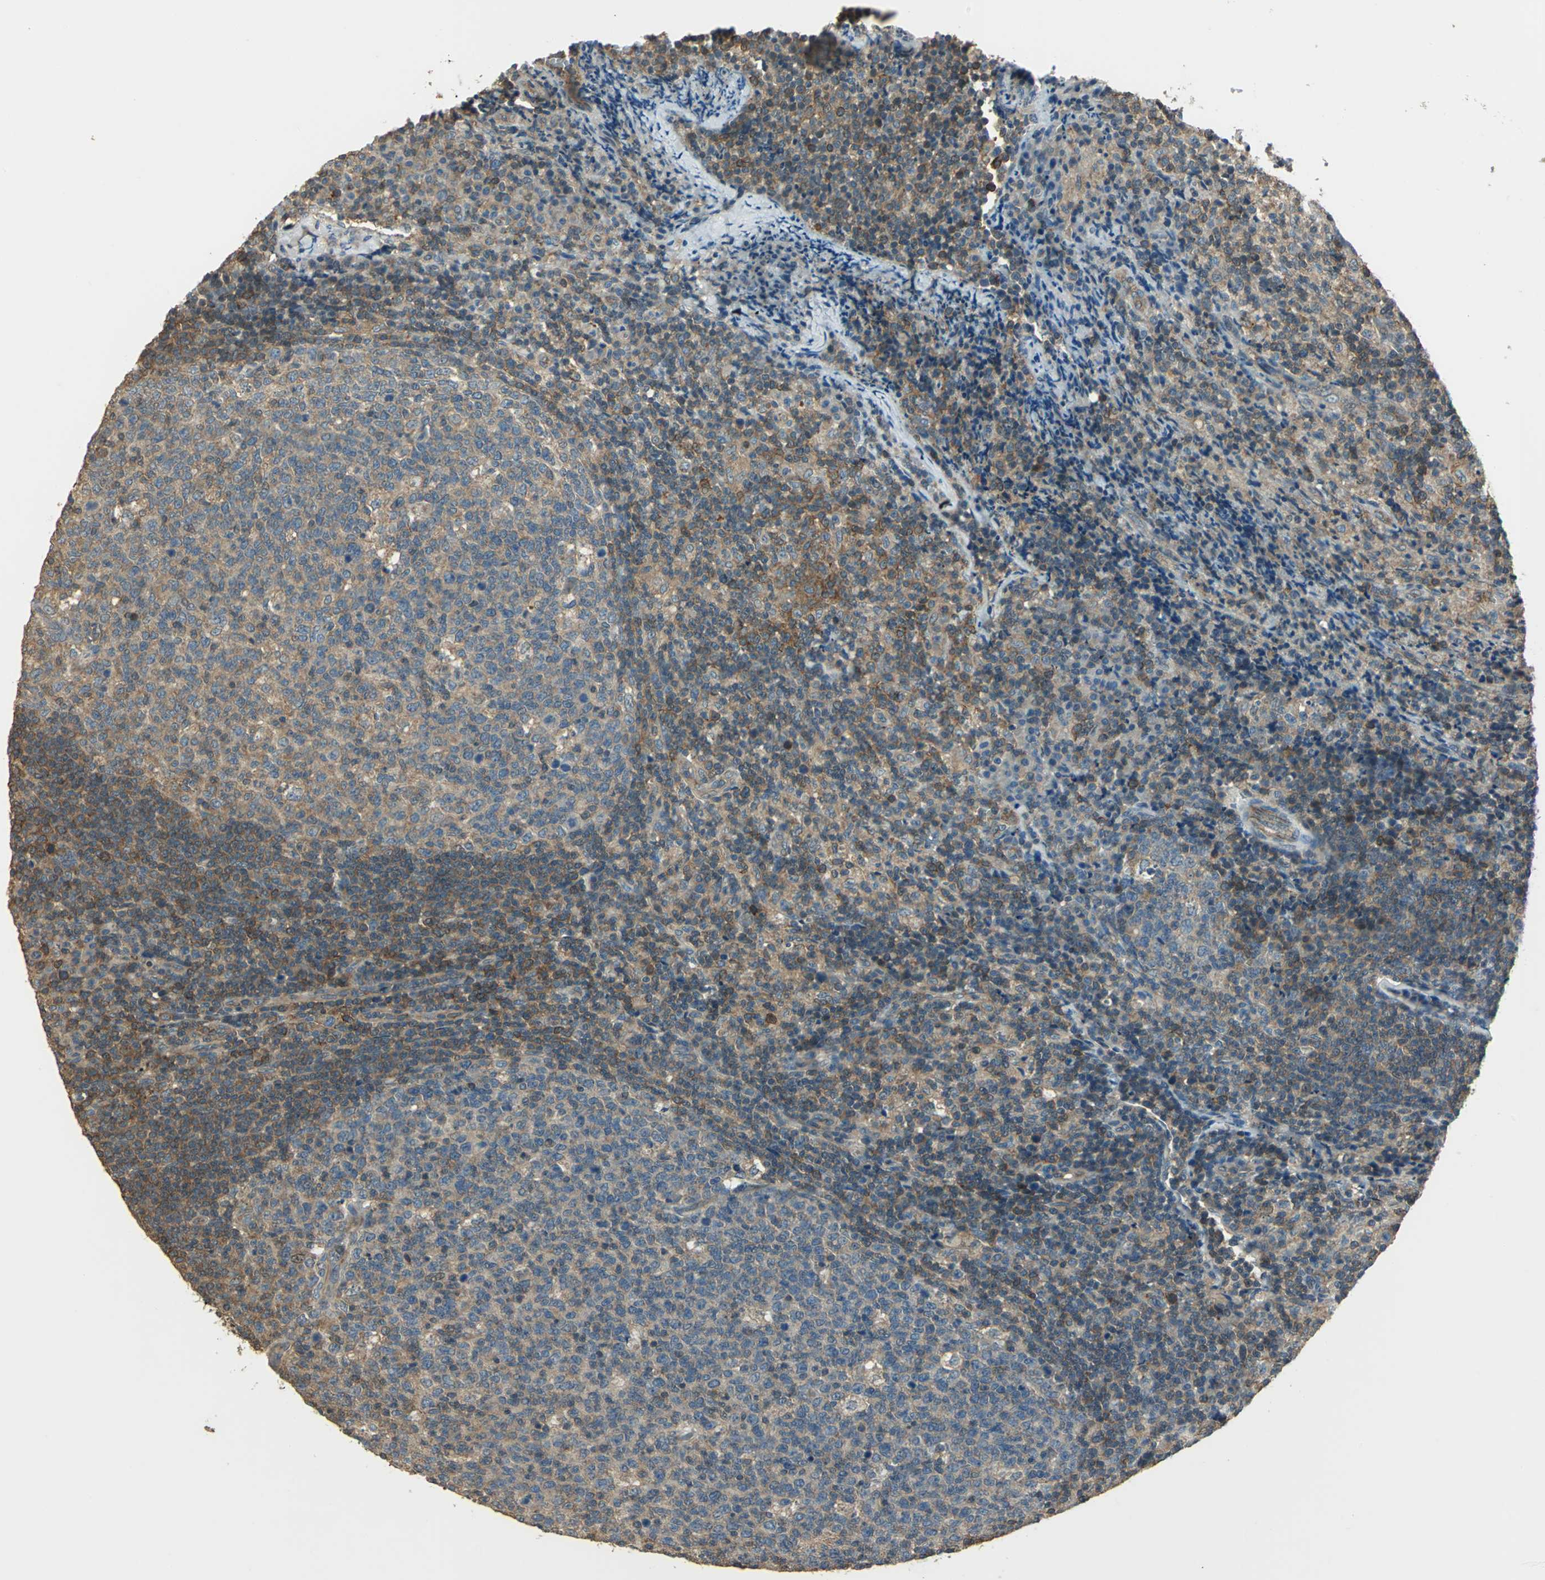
{"staining": {"intensity": "weak", "quantity": ">75%", "location": "cytoplasmic/membranous"}, "tissue": "lymph node", "cell_type": "Germinal center cells", "image_type": "normal", "snomed": [{"axis": "morphology", "description": "Normal tissue, NOS"}, {"axis": "morphology", "description": "Inflammation, NOS"}, {"axis": "topography", "description": "Lymph node"}], "caption": "Protein staining of normal lymph node reveals weak cytoplasmic/membranous expression in approximately >75% of germinal center cells. The staining was performed using DAB to visualize the protein expression in brown, while the nuclei were stained in blue with hematoxylin (Magnification: 20x).", "gene": "RAPGEF1", "patient": {"sex": "male", "age": 55}}